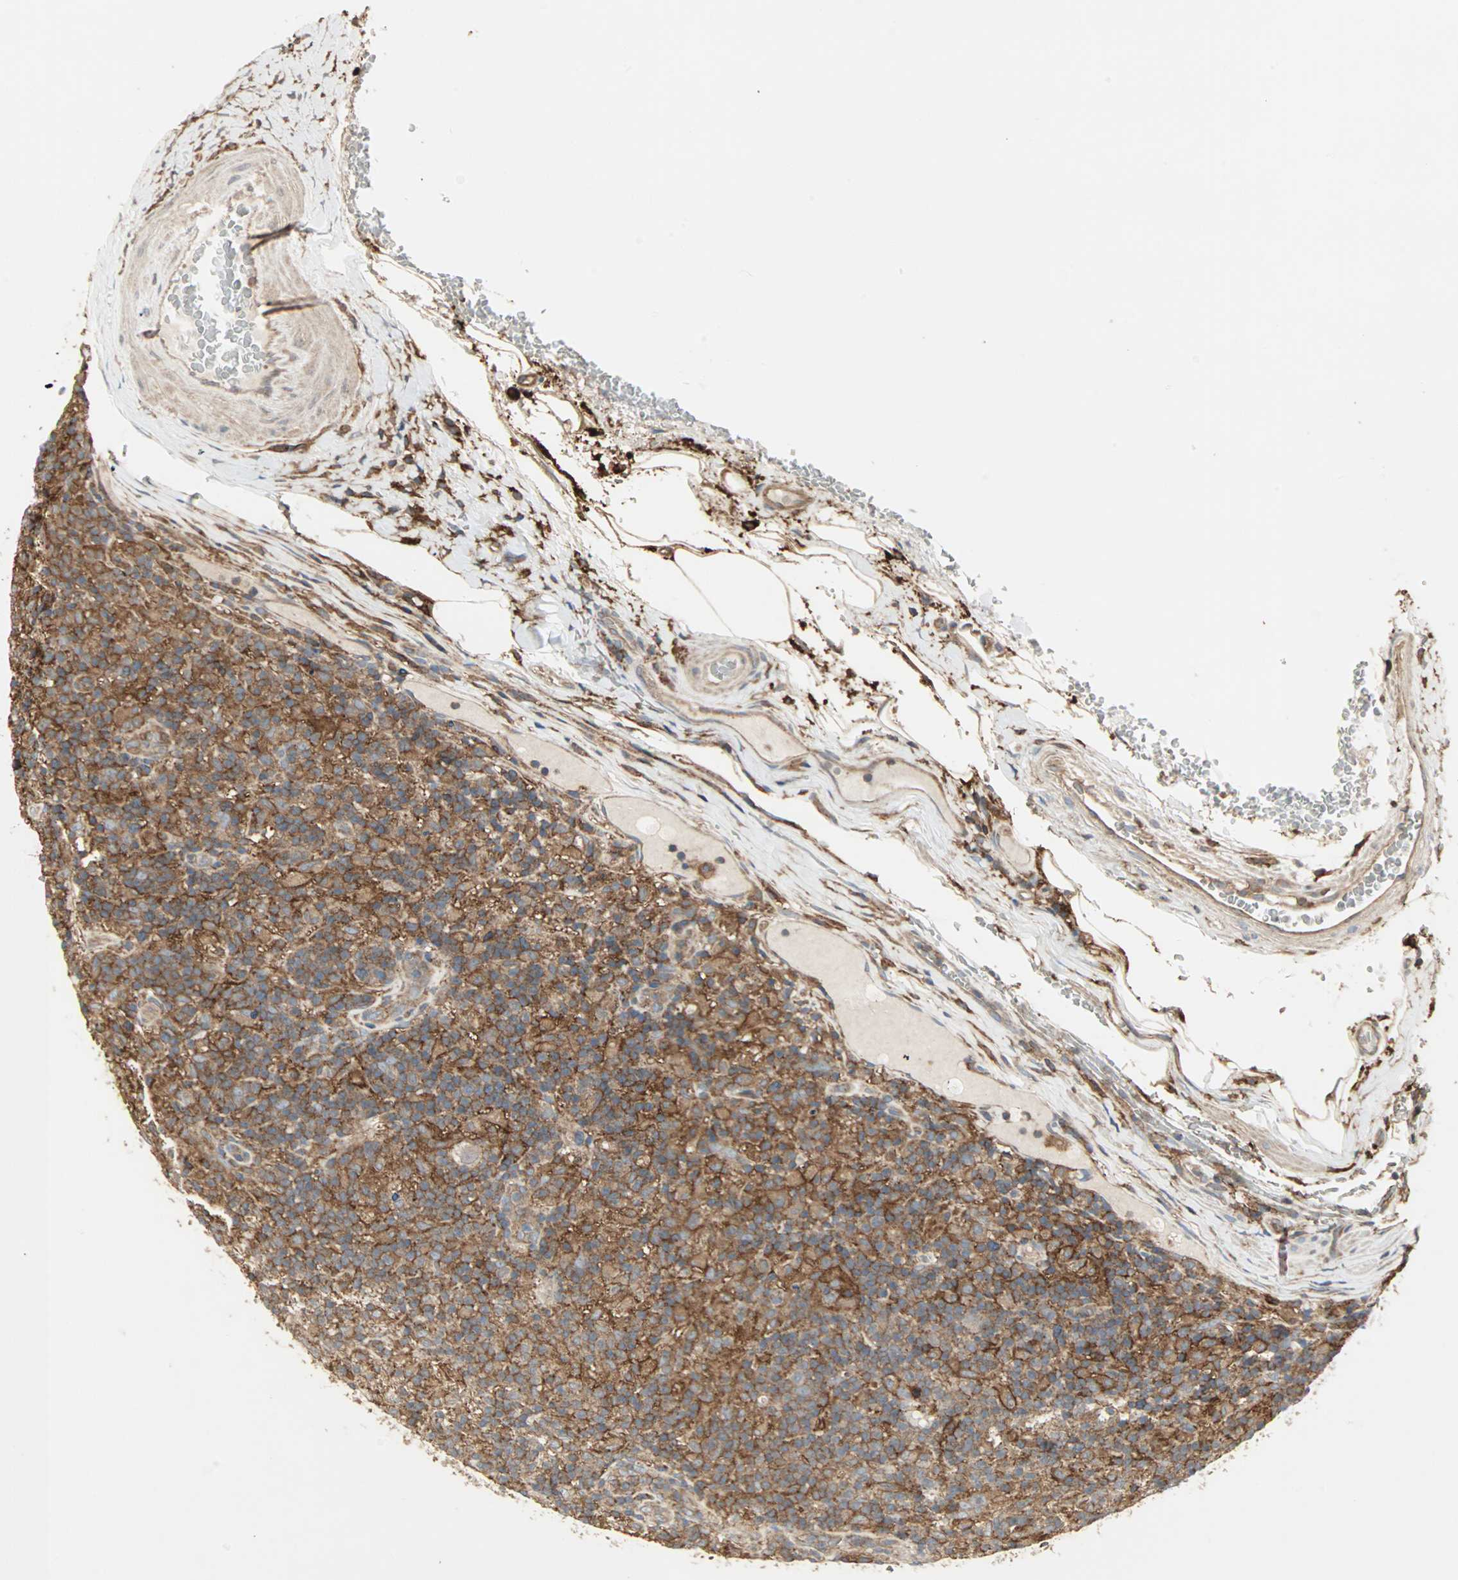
{"staining": {"intensity": "weak", "quantity": ">75%", "location": "cytoplasmic/membranous"}, "tissue": "lymphoma", "cell_type": "Tumor cells", "image_type": "cancer", "snomed": [{"axis": "morphology", "description": "Hodgkin's disease, NOS"}, {"axis": "topography", "description": "Lymph node"}], "caption": "This photomicrograph exhibits lymphoma stained with immunohistochemistry to label a protein in brown. The cytoplasmic/membranous of tumor cells show weak positivity for the protein. Nuclei are counter-stained blue.", "gene": "GNAI2", "patient": {"sex": "male", "age": 70}}